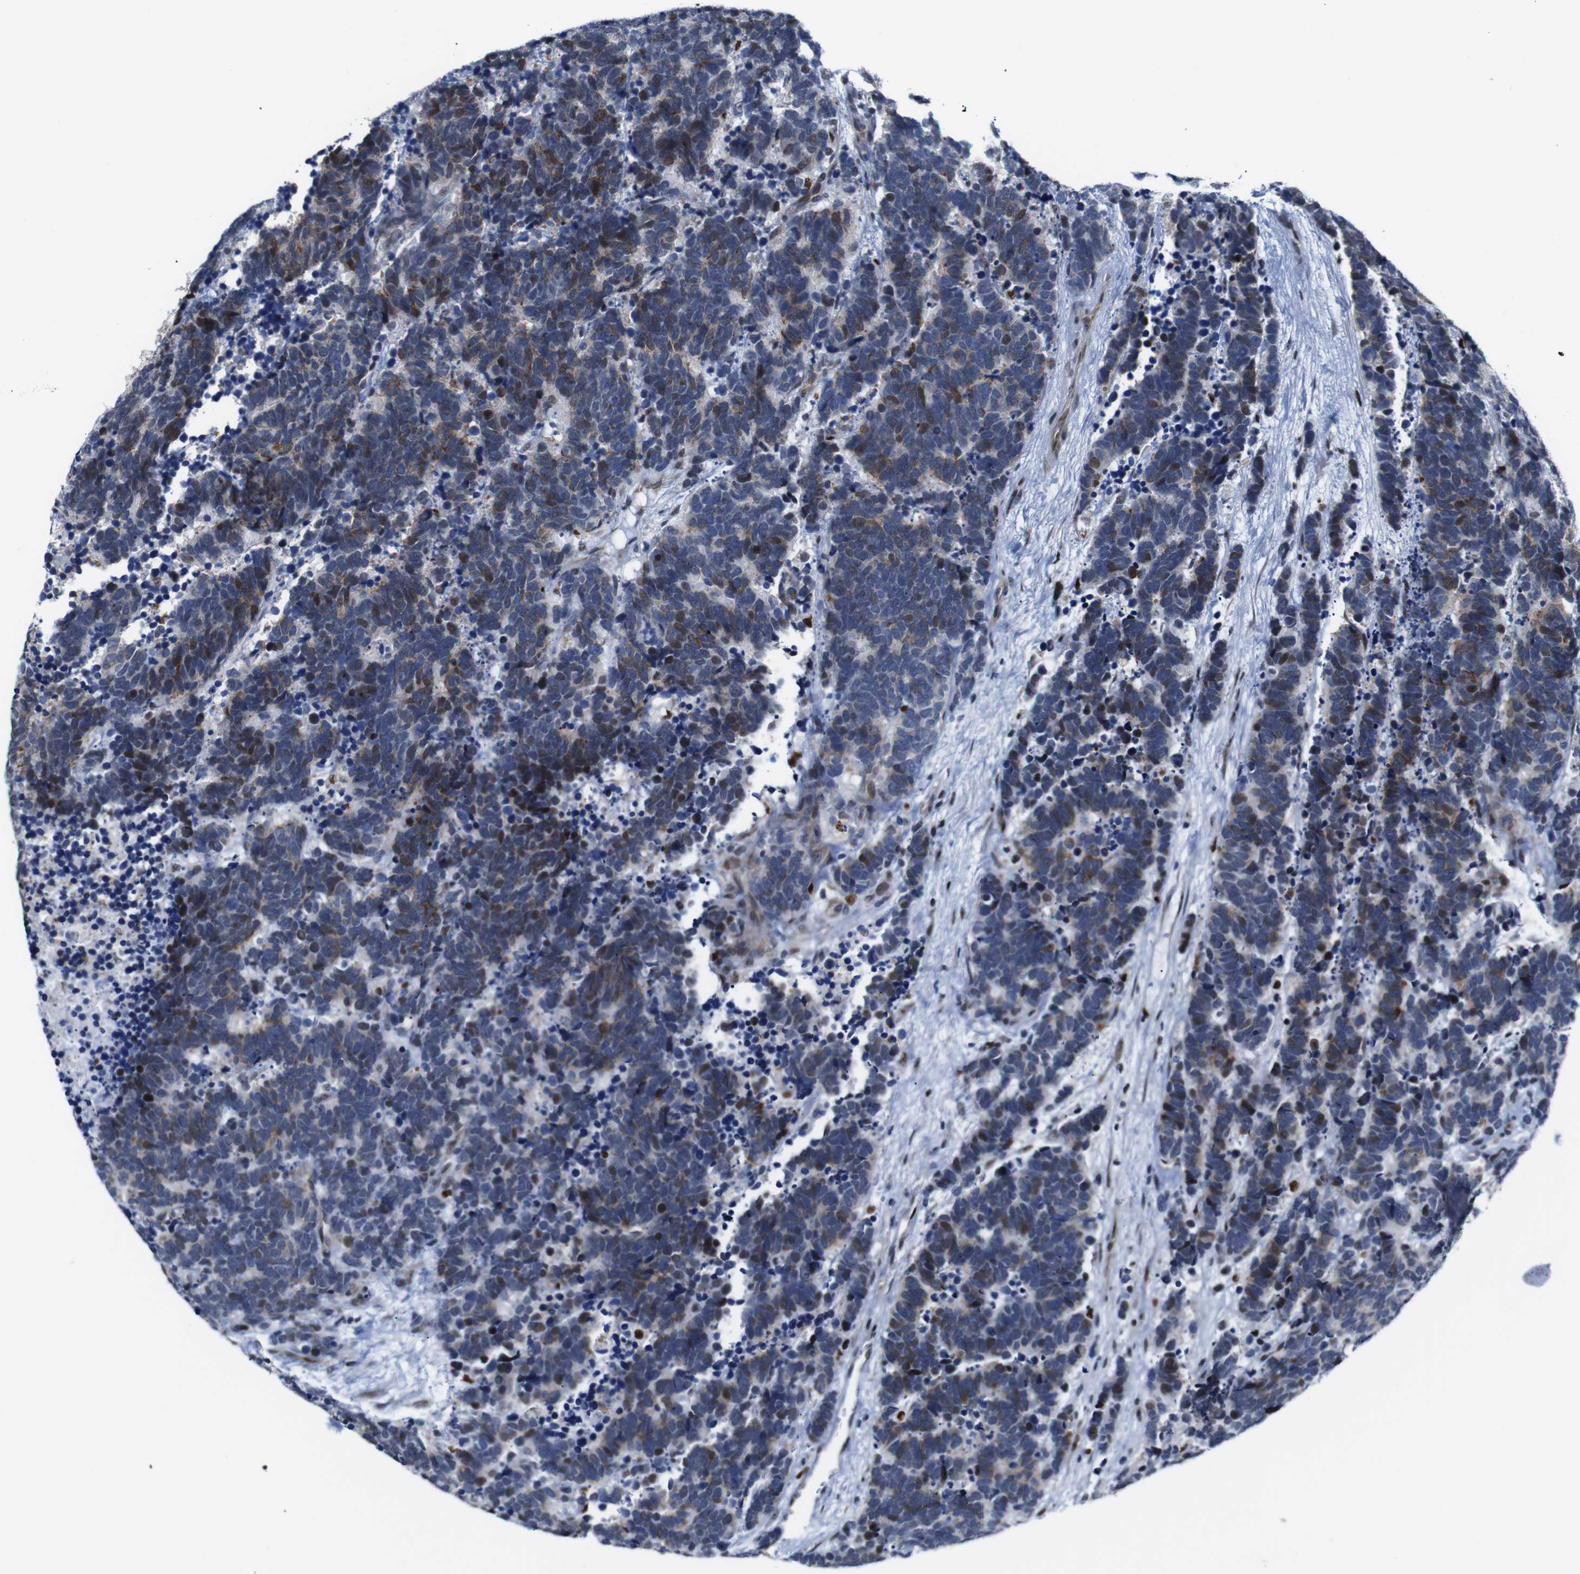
{"staining": {"intensity": "moderate", "quantity": "25%-75%", "location": "cytoplasmic/membranous,nuclear"}, "tissue": "carcinoid", "cell_type": "Tumor cells", "image_type": "cancer", "snomed": [{"axis": "morphology", "description": "Carcinoma, NOS"}, {"axis": "morphology", "description": "Carcinoid, malignant, NOS"}, {"axis": "topography", "description": "Urinary bladder"}], "caption": "A photomicrograph of human carcinoid stained for a protein demonstrates moderate cytoplasmic/membranous and nuclear brown staining in tumor cells.", "gene": "GATA6", "patient": {"sex": "male", "age": 57}}